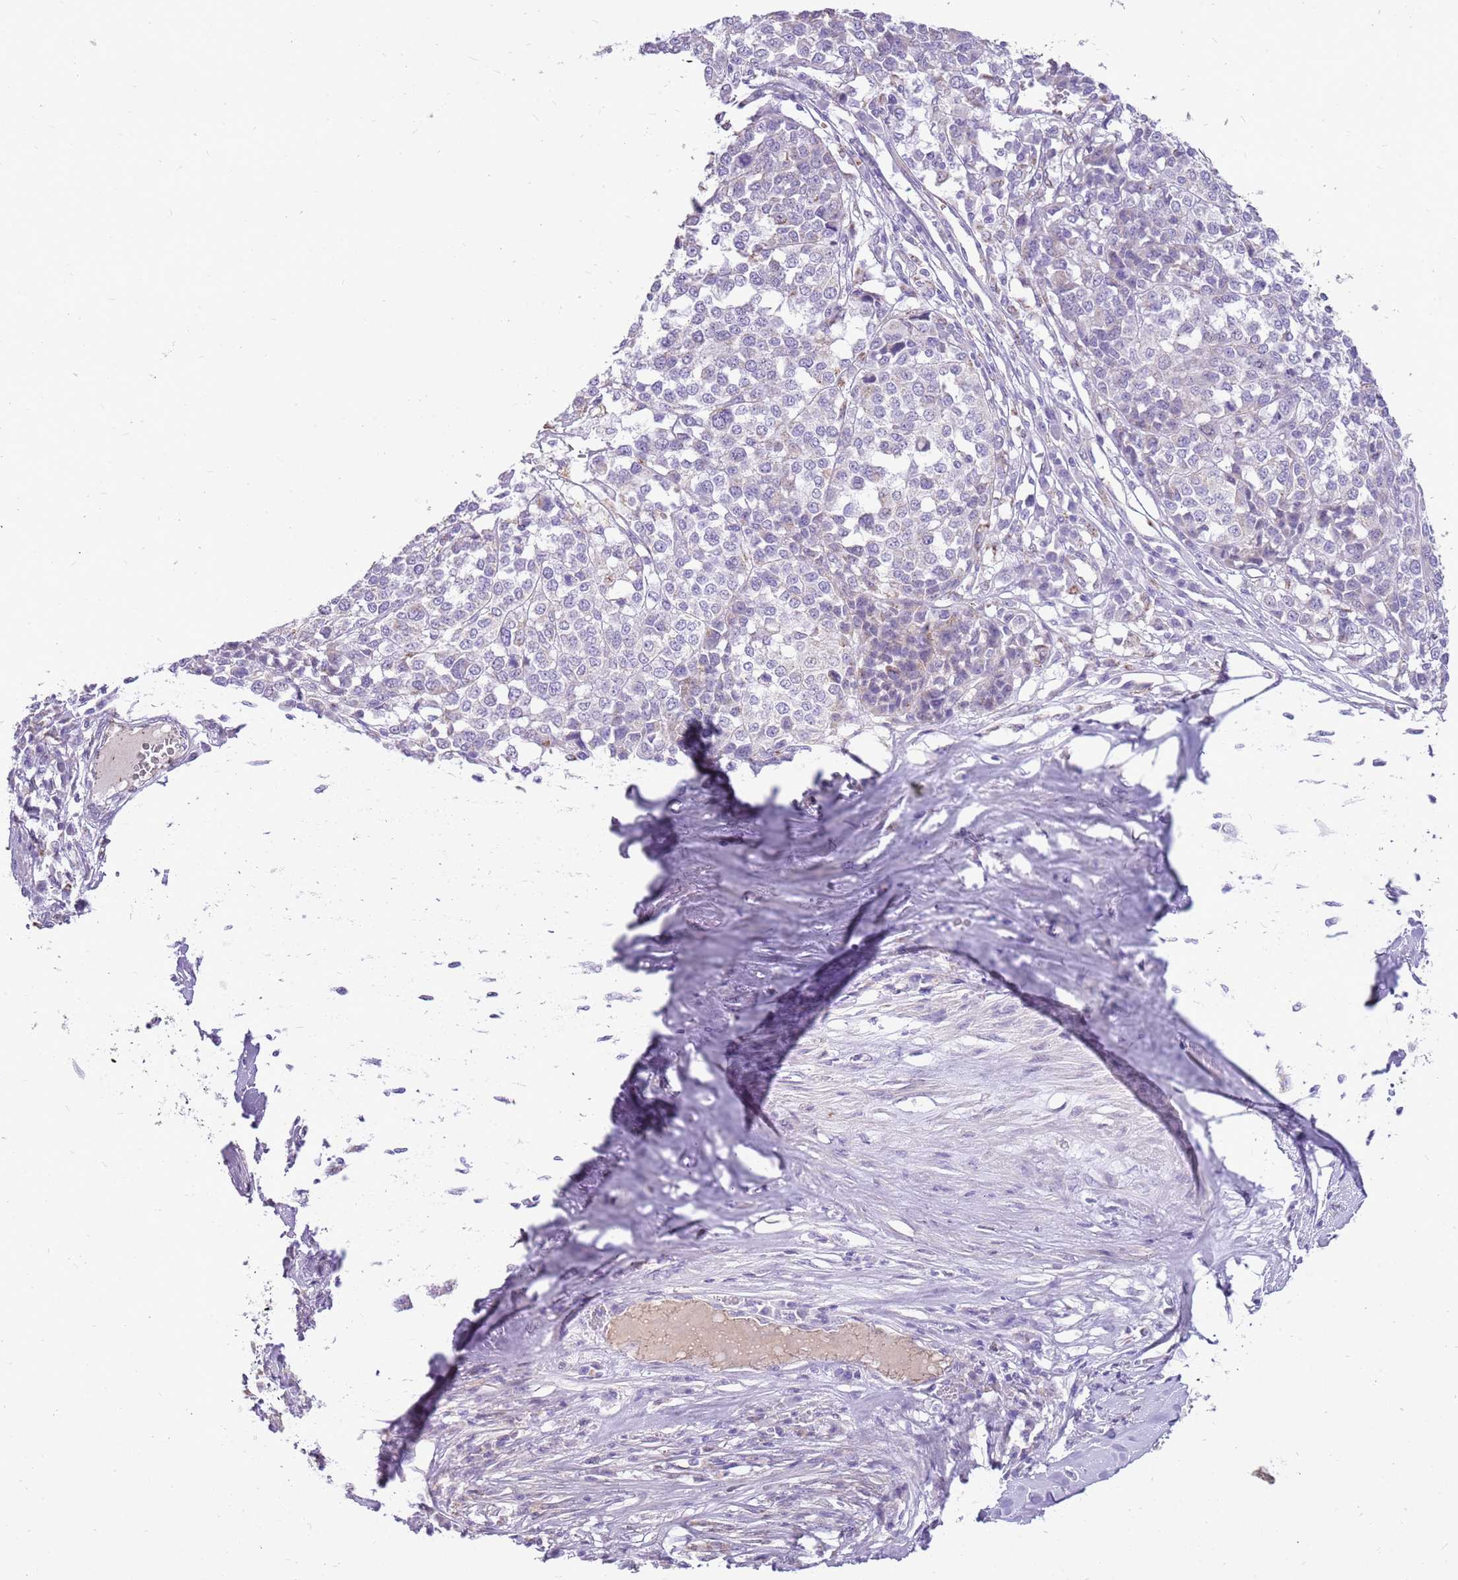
{"staining": {"intensity": "negative", "quantity": "none", "location": "none"}, "tissue": "melanoma", "cell_type": "Tumor cells", "image_type": "cancer", "snomed": [{"axis": "morphology", "description": "Malignant melanoma, Metastatic site"}, {"axis": "topography", "description": "Lymph node"}], "caption": "Tumor cells are negative for protein expression in human malignant melanoma (metastatic site).", "gene": "PCNX1", "patient": {"sex": "male", "age": 44}}